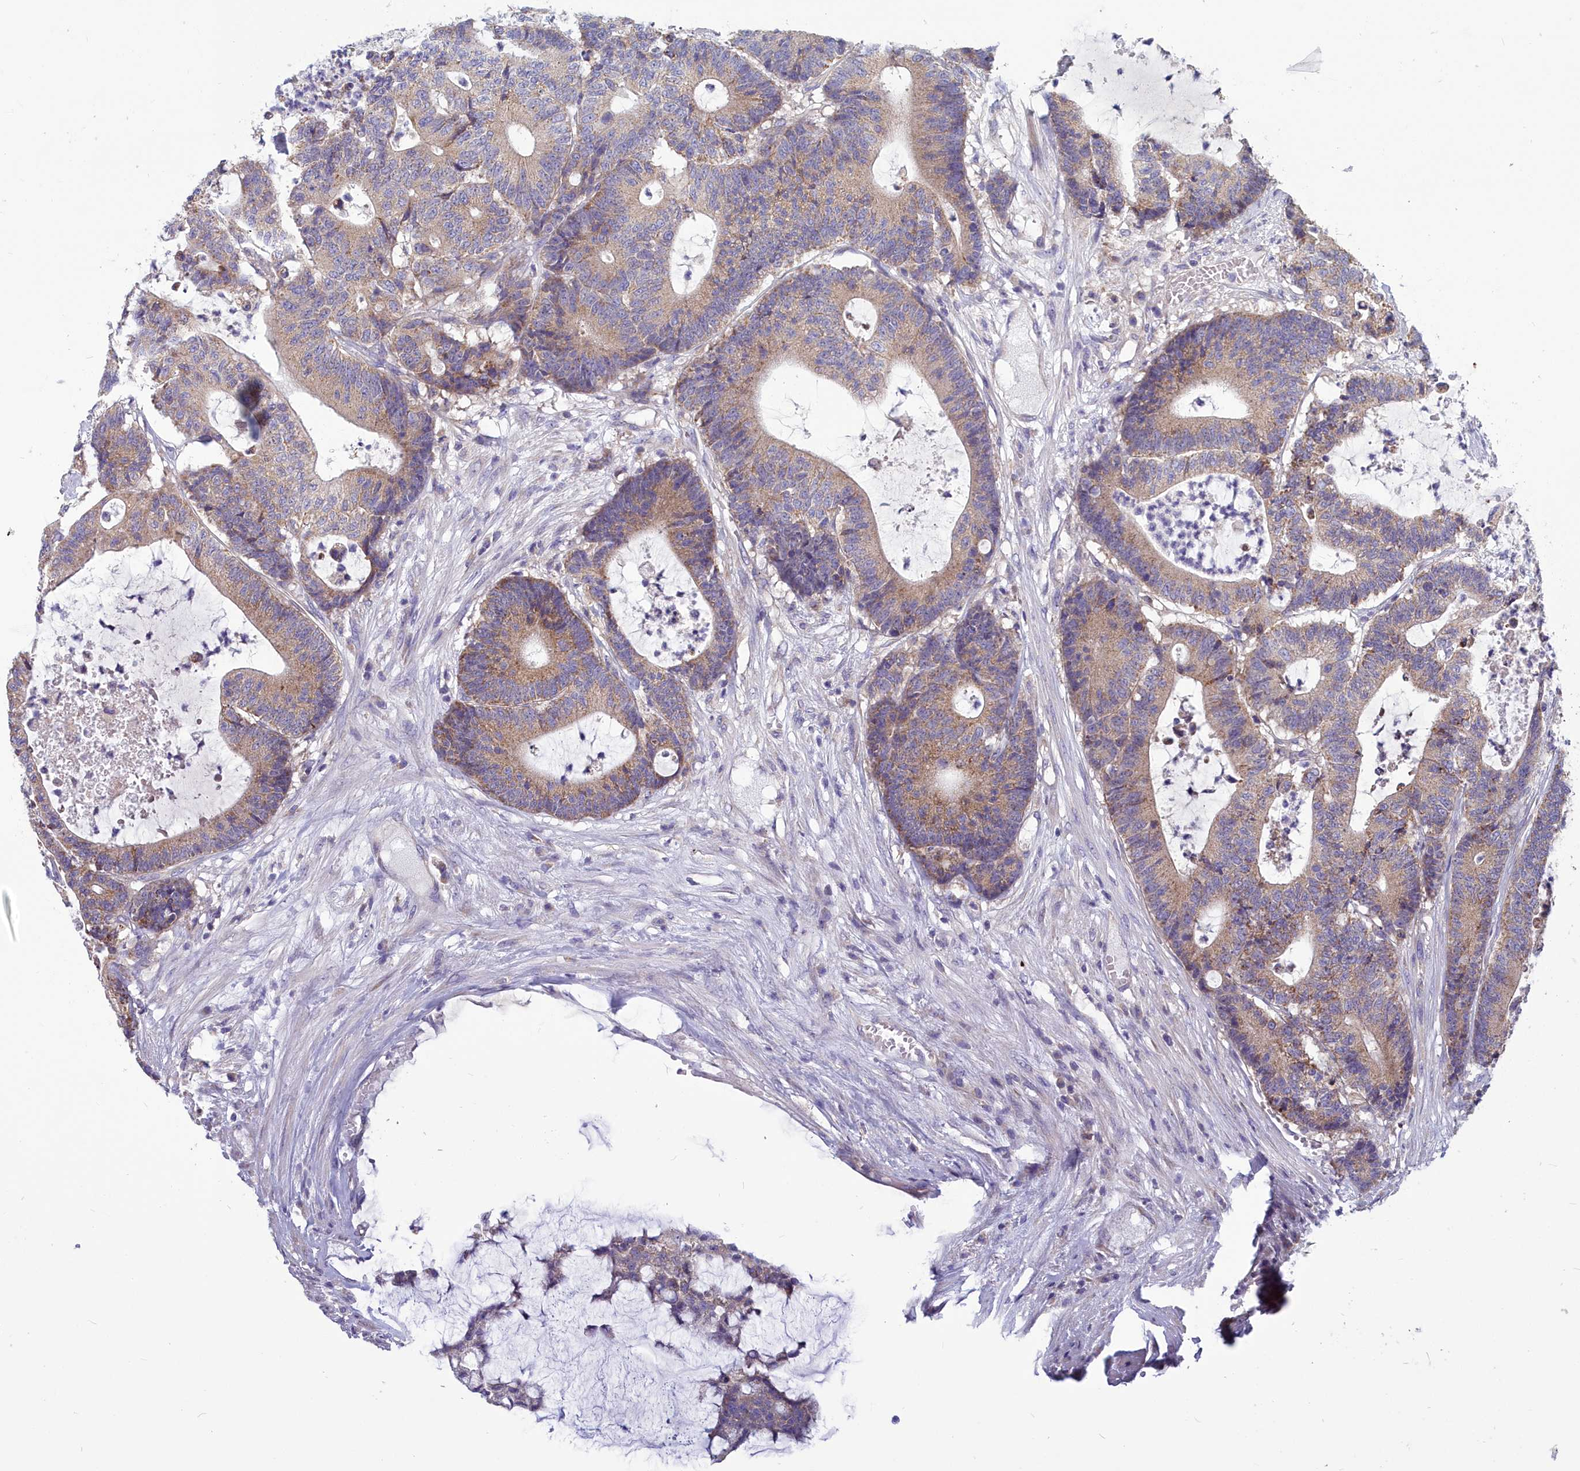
{"staining": {"intensity": "weak", "quantity": ">75%", "location": "cytoplasmic/membranous"}, "tissue": "colorectal cancer", "cell_type": "Tumor cells", "image_type": "cancer", "snomed": [{"axis": "morphology", "description": "Adenocarcinoma, NOS"}, {"axis": "topography", "description": "Colon"}], "caption": "The photomicrograph demonstrates a brown stain indicating the presence of a protein in the cytoplasmic/membranous of tumor cells in colorectal adenocarcinoma.", "gene": "COX20", "patient": {"sex": "female", "age": 84}}